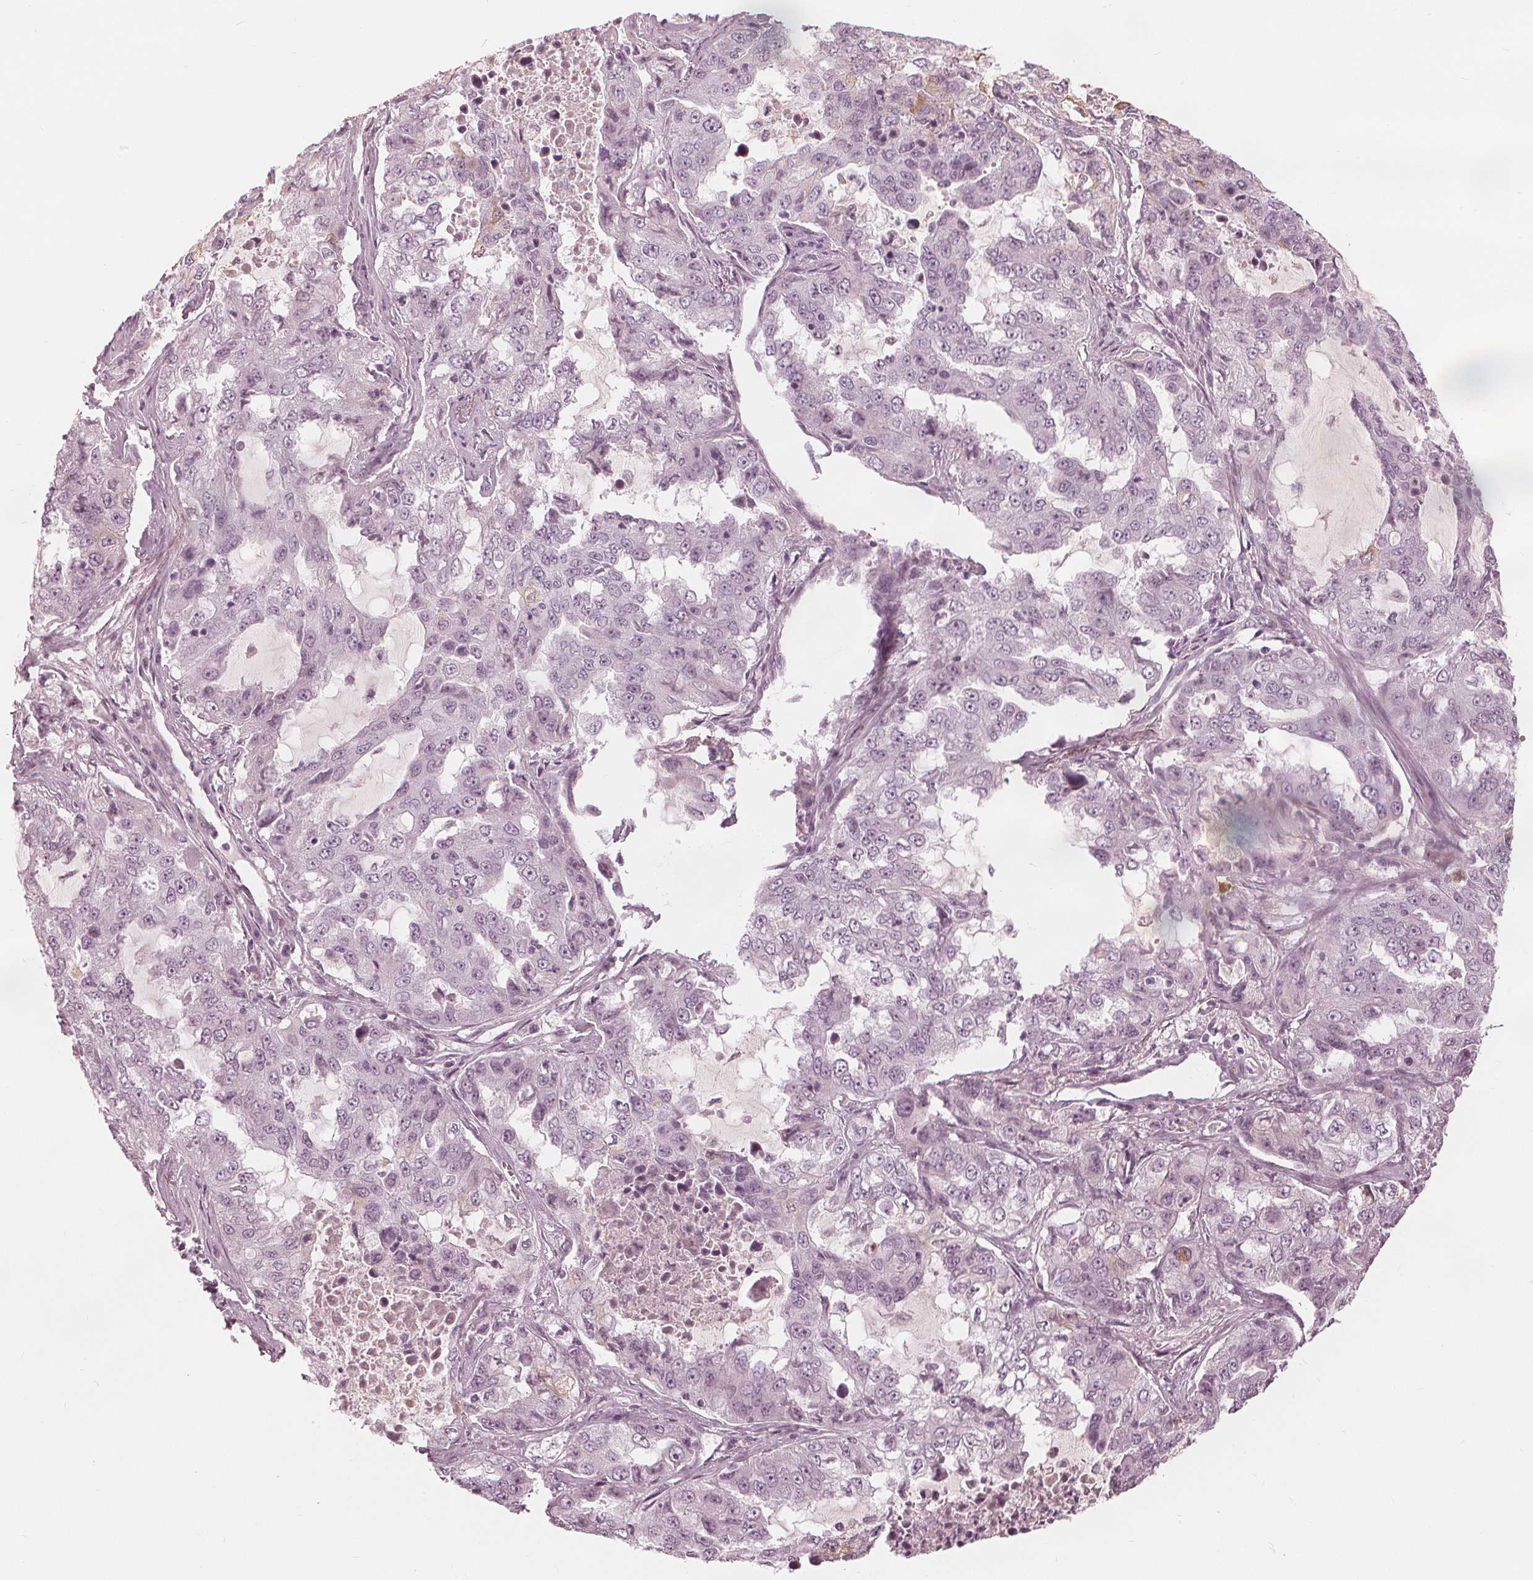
{"staining": {"intensity": "negative", "quantity": "none", "location": "none"}, "tissue": "lung cancer", "cell_type": "Tumor cells", "image_type": "cancer", "snomed": [{"axis": "morphology", "description": "Adenocarcinoma, NOS"}, {"axis": "topography", "description": "Lung"}], "caption": "The micrograph shows no significant staining in tumor cells of lung cancer. (DAB (3,3'-diaminobenzidine) immunohistochemistry (IHC) visualized using brightfield microscopy, high magnification).", "gene": "PAEP", "patient": {"sex": "female", "age": 61}}